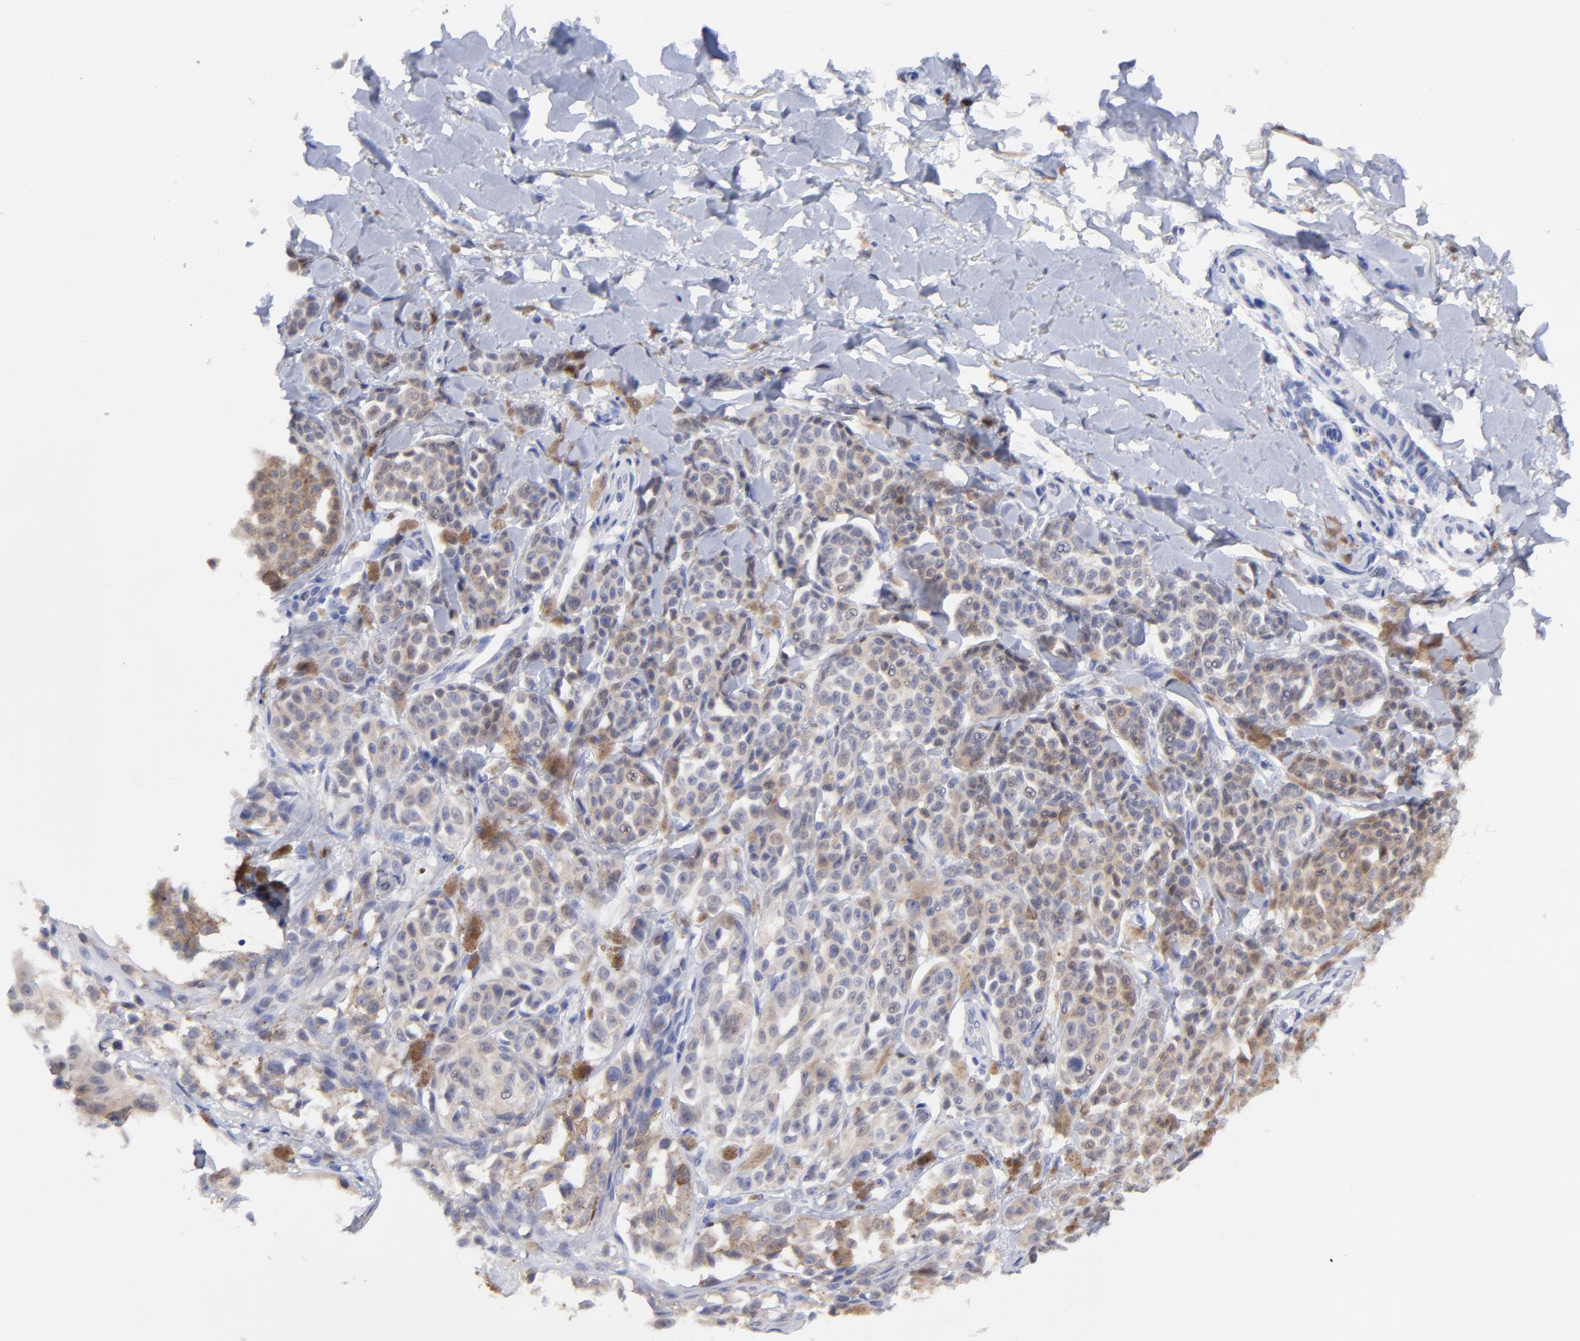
{"staining": {"intensity": "moderate", "quantity": ">75%", "location": "cytoplasmic/membranous"}, "tissue": "melanoma", "cell_type": "Tumor cells", "image_type": "cancer", "snomed": [{"axis": "morphology", "description": "Malignant melanoma, NOS"}, {"axis": "topography", "description": "Skin"}], "caption": "A brown stain labels moderate cytoplasmic/membranous positivity of a protein in melanoma tumor cells.", "gene": "CFAP57", "patient": {"sex": "female", "age": 38}}